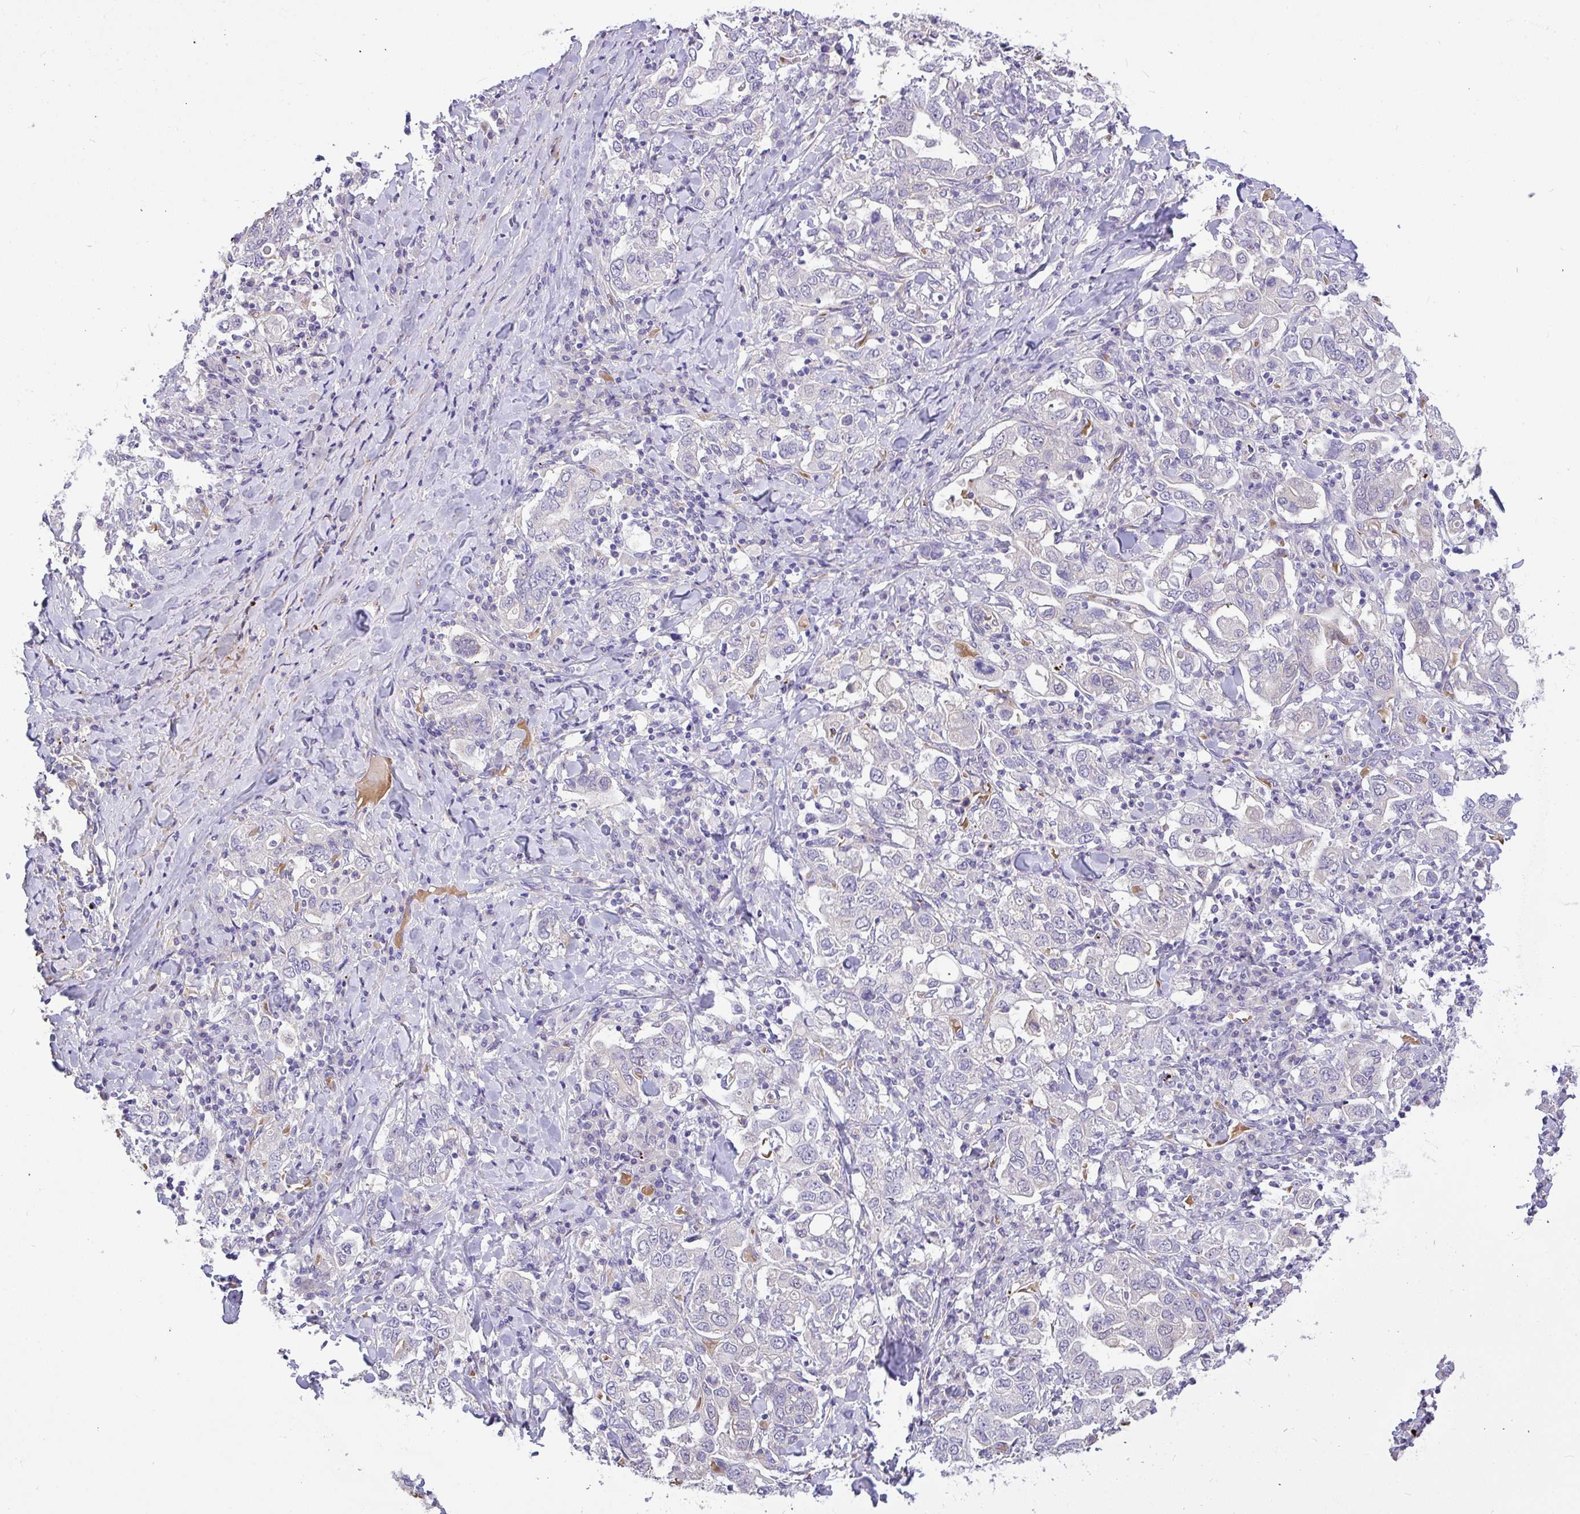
{"staining": {"intensity": "negative", "quantity": "none", "location": "none"}, "tissue": "stomach cancer", "cell_type": "Tumor cells", "image_type": "cancer", "snomed": [{"axis": "morphology", "description": "Adenocarcinoma, NOS"}, {"axis": "topography", "description": "Stomach, upper"}], "caption": "A histopathology image of stomach cancer stained for a protein demonstrates no brown staining in tumor cells.", "gene": "MOCS1", "patient": {"sex": "male", "age": 62}}